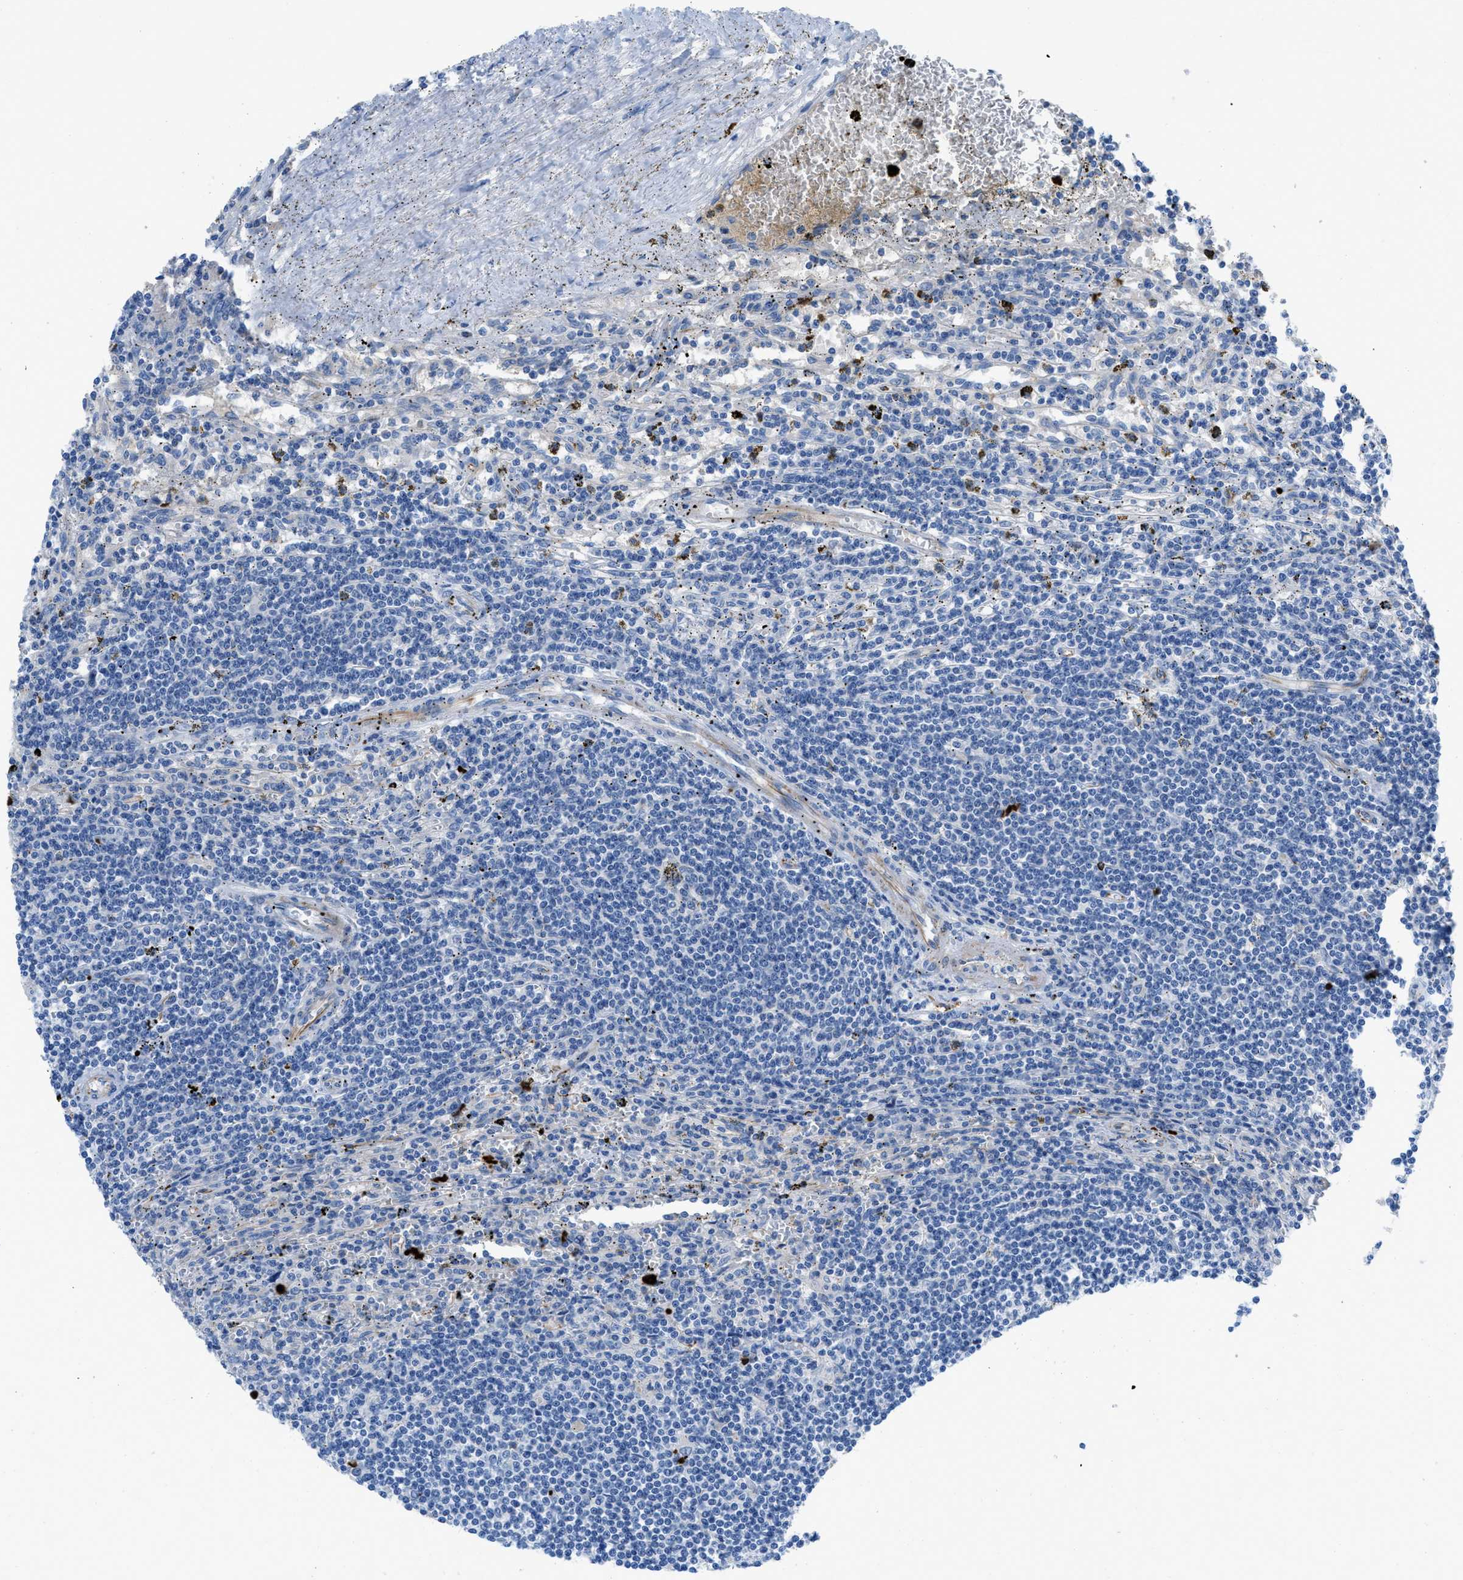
{"staining": {"intensity": "negative", "quantity": "none", "location": "none"}, "tissue": "lymphoma", "cell_type": "Tumor cells", "image_type": "cancer", "snomed": [{"axis": "morphology", "description": "Malignant lymphoma, non-Hodgkin's type, Low grade"}, {"axis": "topography", "description": "Spleen"}], "caption": "This is a photomicrograph of immunohistochemistry staining of low-grade malignant lymphoma, non-Hodgkin's type, which shows no positivity in tumor cells.", "gene": "XCR1", "patient": {"sex": "male", "age": 76}}